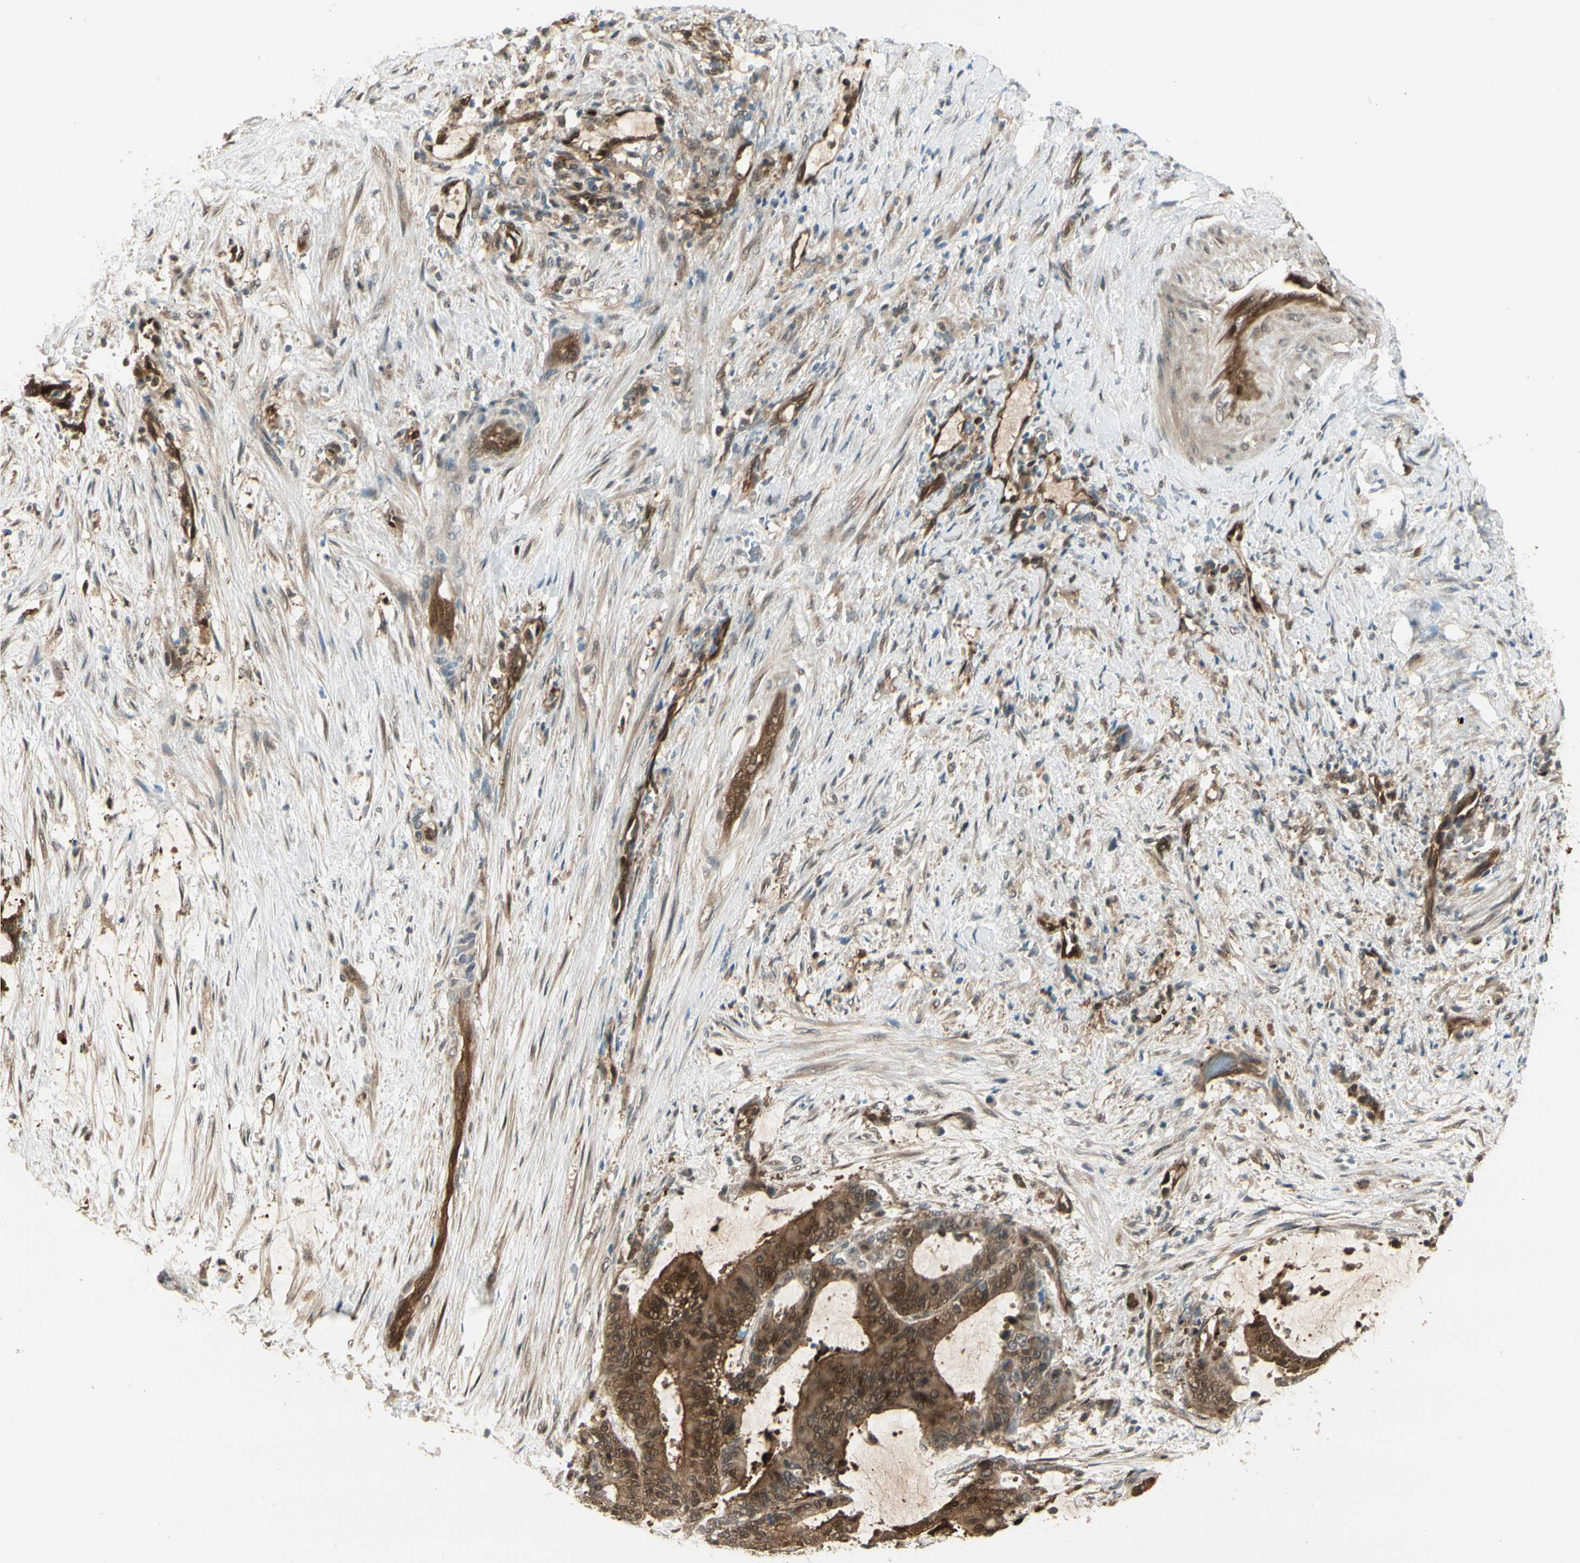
{"staining": {"intensity": "strong", "quantity": ">75%", "location": "cytoplasmic/membranous,nuclear"}, "tissue": "liver cancer", "cell_type": "Tumor cells", "image_type": "cancer", "snomed": [{"axis": "morphology", "description": "Cholangiocarcinoma"}, {"axis": "topography", "description": "Liver"}], "caption": "Immunohistochemical staining of human liver cholangiocarcinoma demonstrates strong cytoplasmic/membranous and nuclear protein staining in approximately >75% of tumor cells.", "gene": "SERPINB6", "patient": {"sex": "female", "age": 73}}